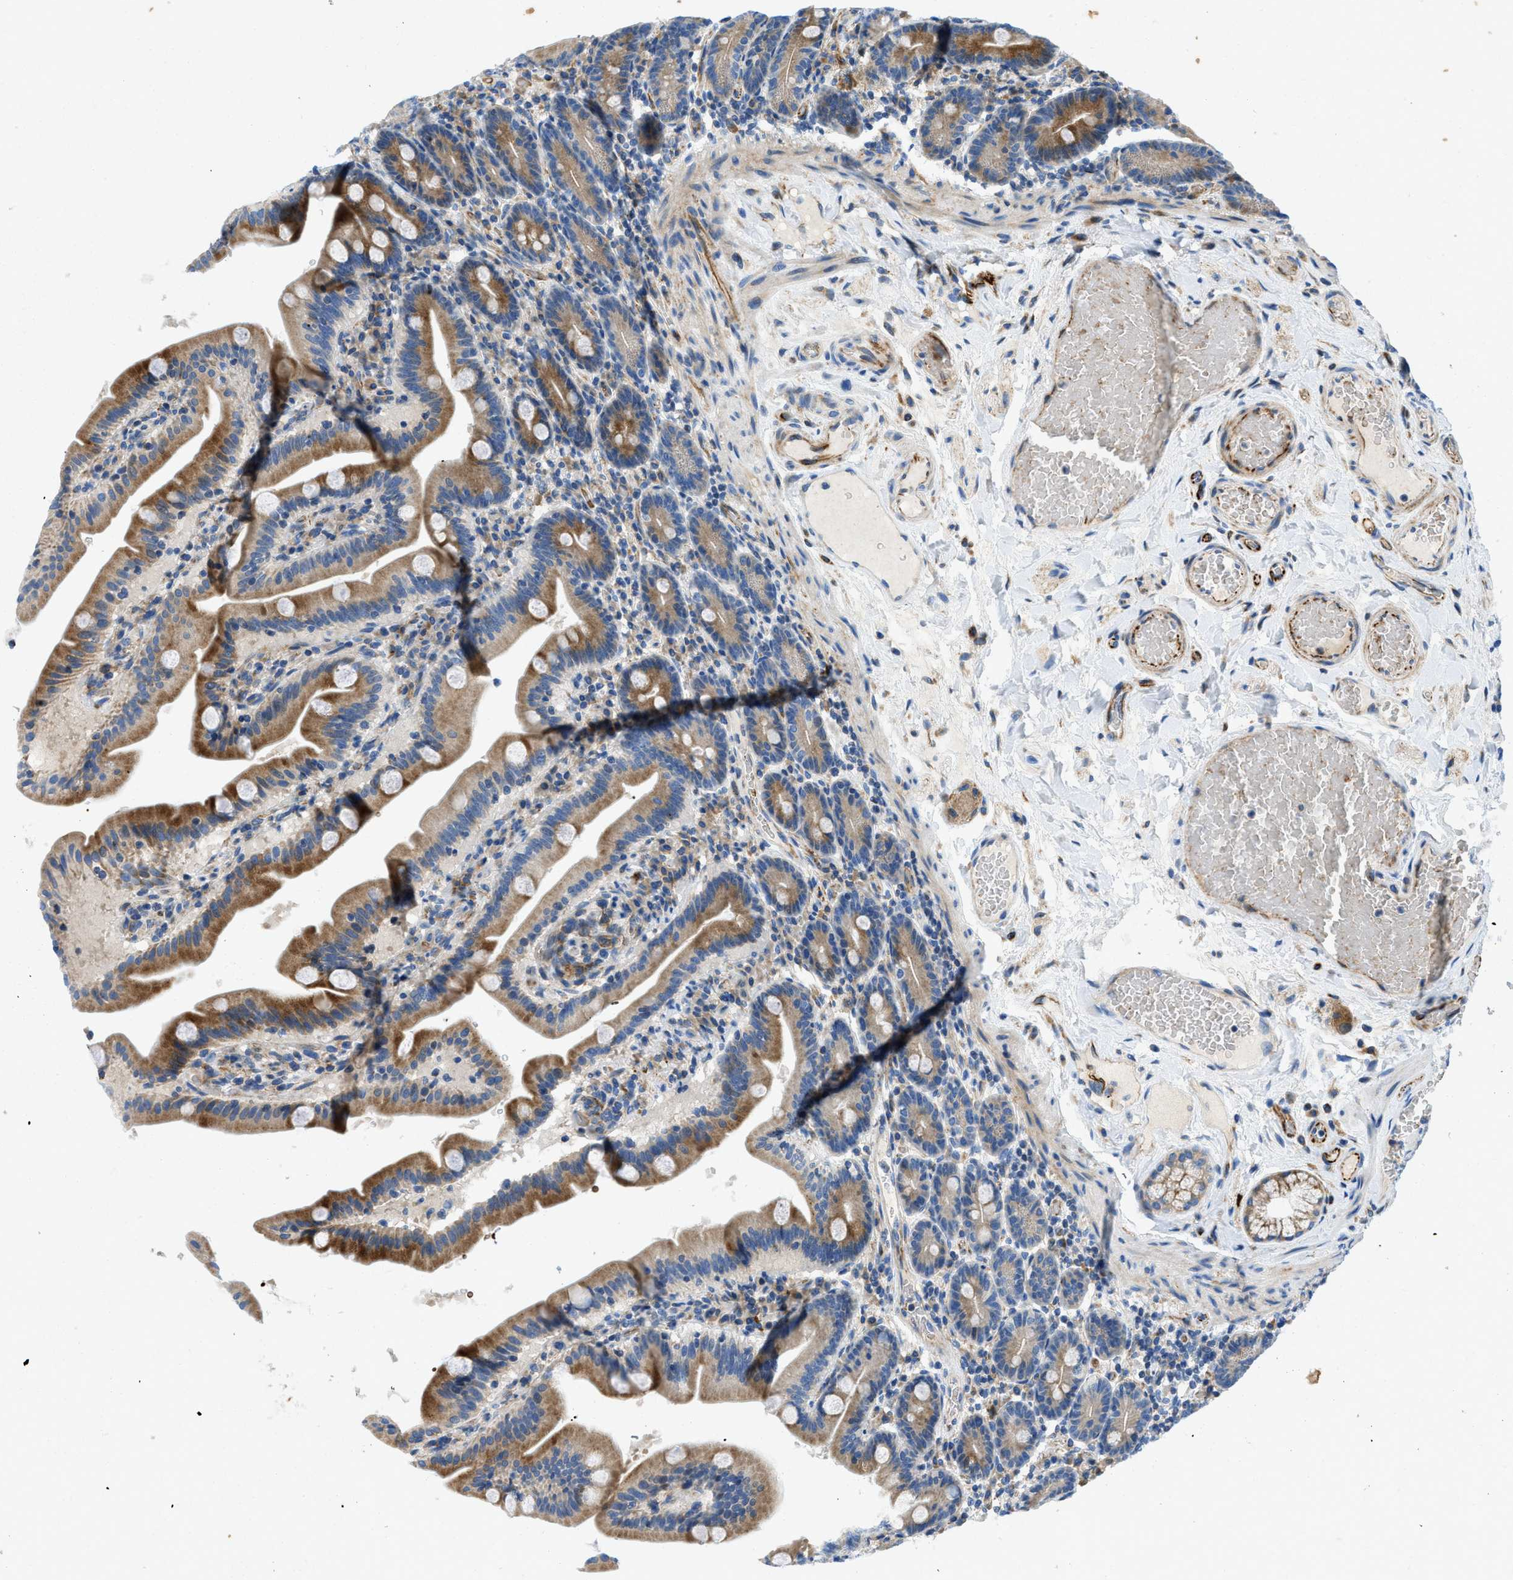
{"staining": {"intensity": "moderate", "quantity": ">75%", "location": "cytoplasmic/membranous"}, "tissue": "duodenum", "cell_type": "Glandular cells", "image_type": "normal", "snomed": [{"axis": "morphology", "description": "Normal tissue, NOS"}, {"axis": "topography", "description": "Duodenum"}], "caption": "Protein positivity by IHC exhibits moderate cytoplasmic/membranous expression in about >75% of glandular cells in benign duodenum.", "gene": "ZNF831", "patient": {"sex": "male", "age": 54}}